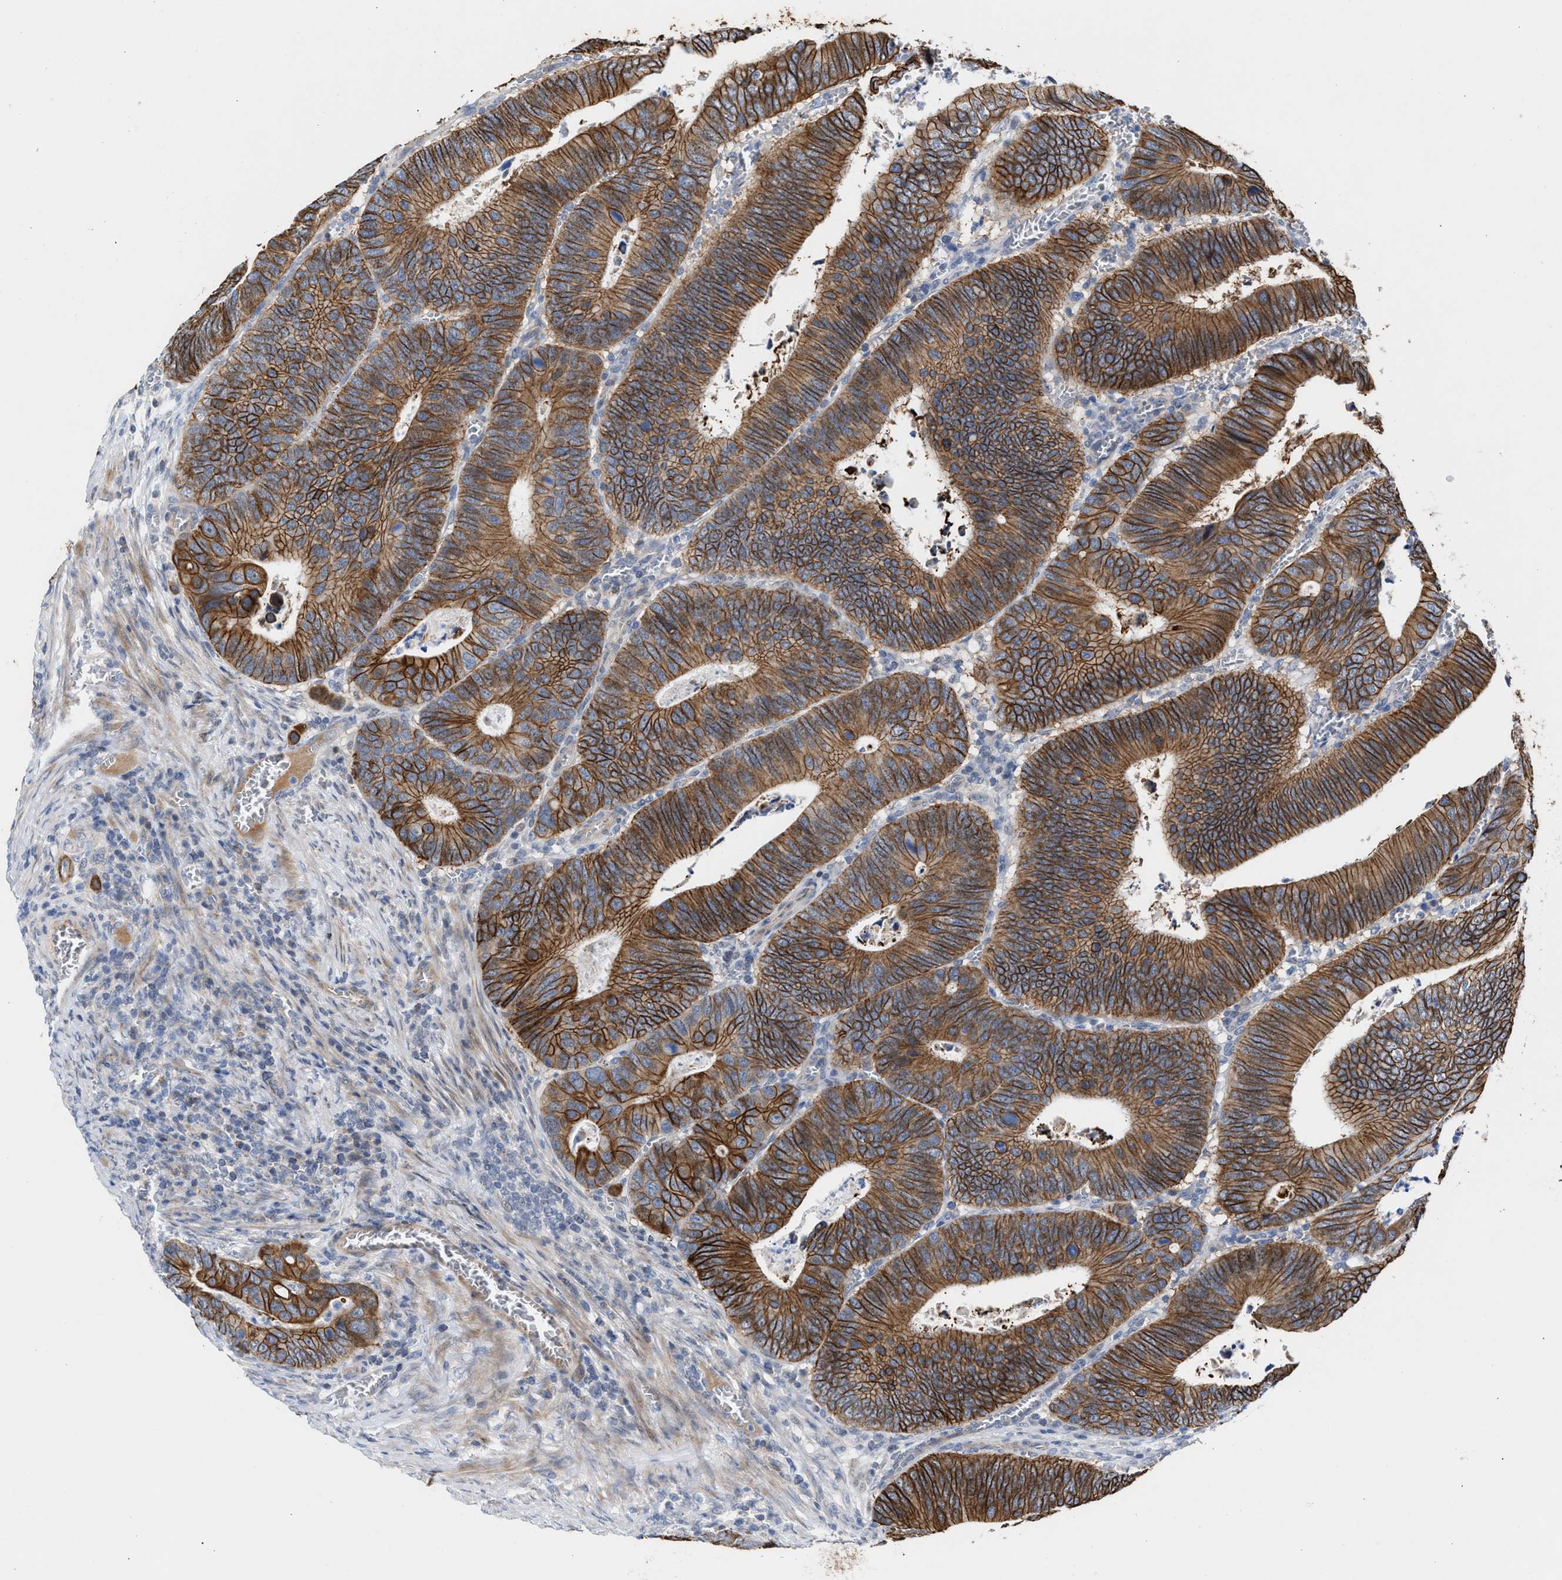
{"staining": {"intensity": "moderate", "quantity": ">75%", "location": "cytoplasmic/membranous"}, "tissue": "colorectal cancer", "cell_type": "Tumor cells", "image_type": "cancer", "snomed": [{"axis": "morphology", "description": "Inflammation, NOS"}, {"axis": "morphology", "description": "Adenocarcinoma, NOS"}, {"axis": "topography", "description": "Colon"}], "caption": "About >75% of tumor cells in colorectal adenocarcinoma demonstrate moderate cytoplasmic/membranous protein expression as visualized by brown immunohistochemical staining.", "gene": "JAG1", "patient": {"sex": "male", "age": 72}}